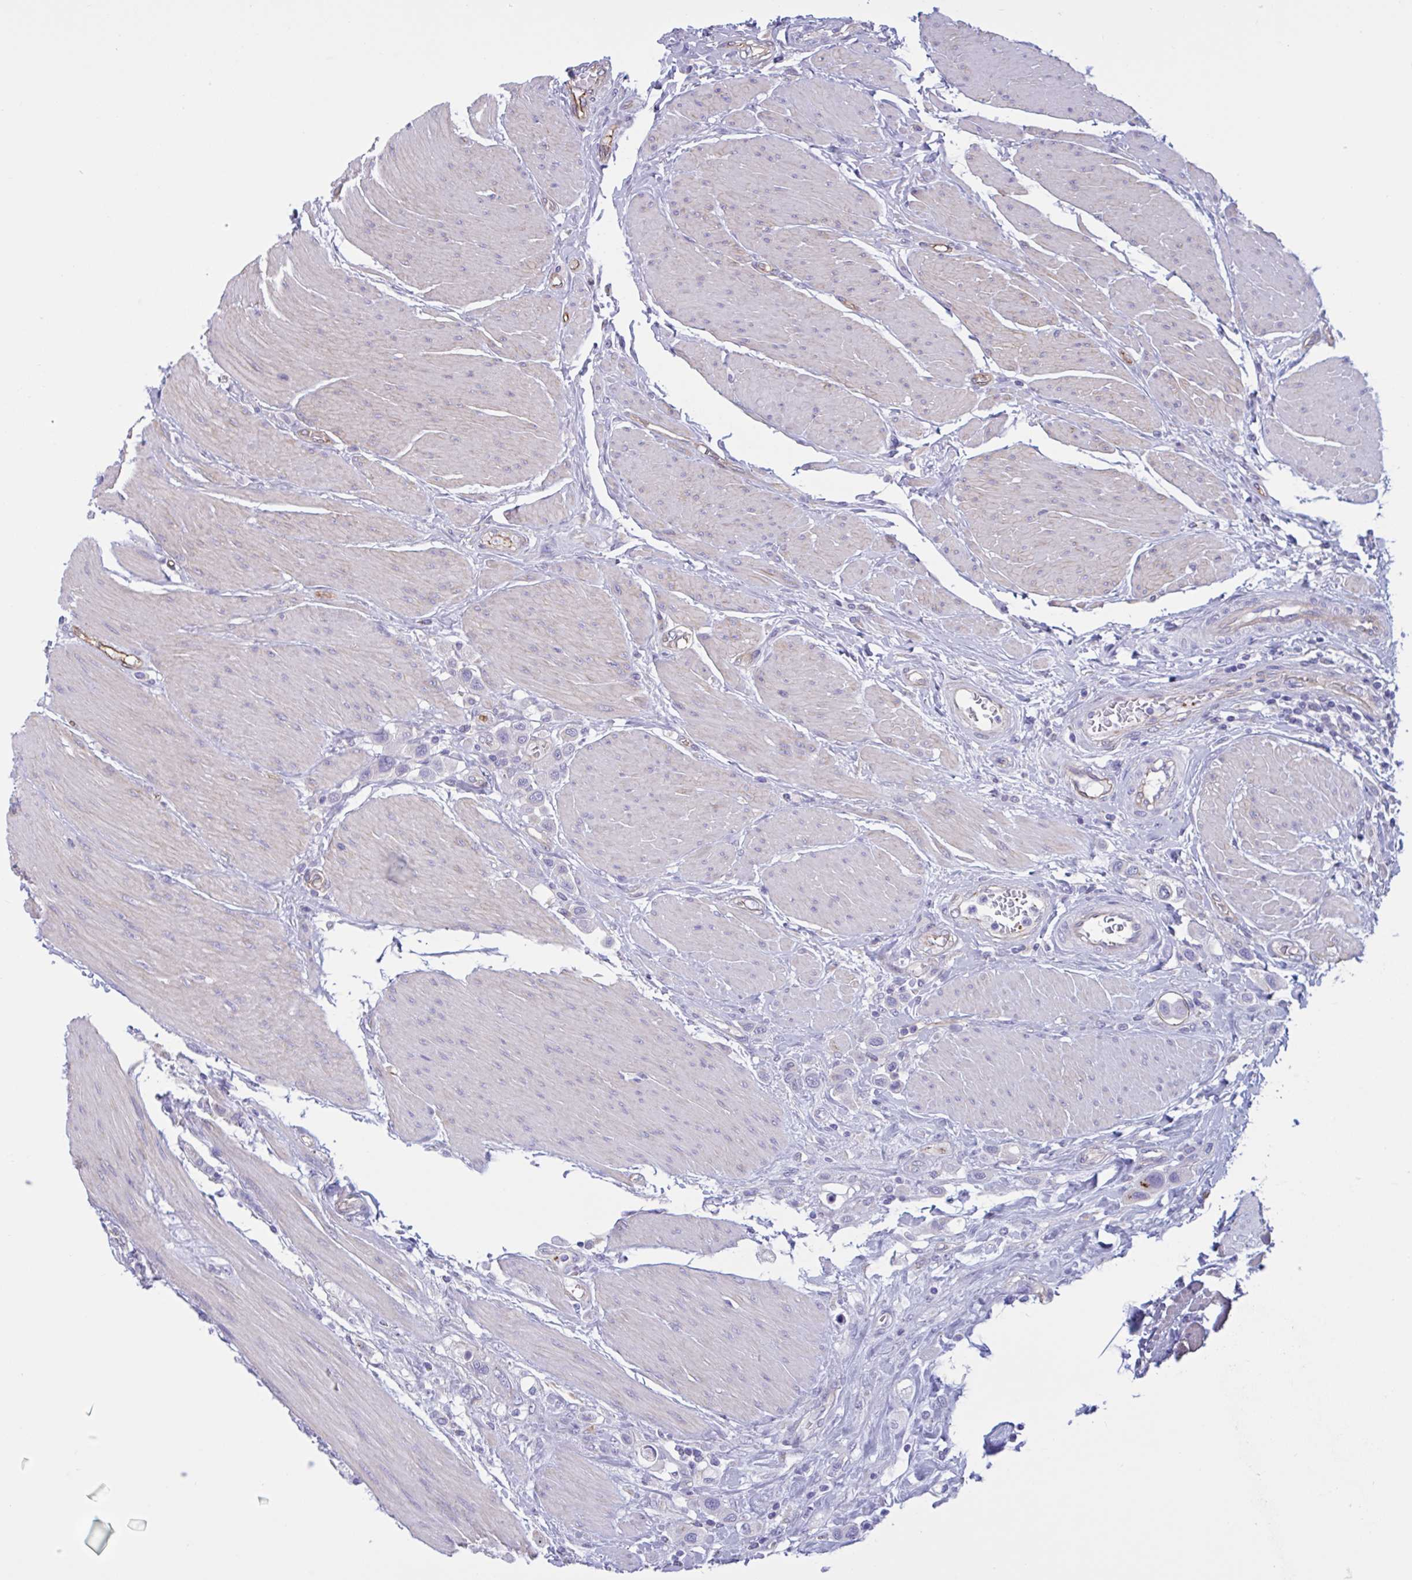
{"staining": {"intensity": "negative", "quantity": "none", "location": "none"}, "tissue": "urothelial cancer", "cell_type": "Tumor cells", "image_type": "cancer", "snomed": [{"axis": "morphology", "description": "Urothelial carcinoma, High grade"}, {"axis": "topography", "description": "Urinary bladder"}], "caption": "DAB (3,3'-diaminobenzidine) immunohistochemical staining of urothelial cancer reveals no significant staining in tumor cells.", "gene": "RPL22L1", "patient": {"sex": "male", "age": 50}}